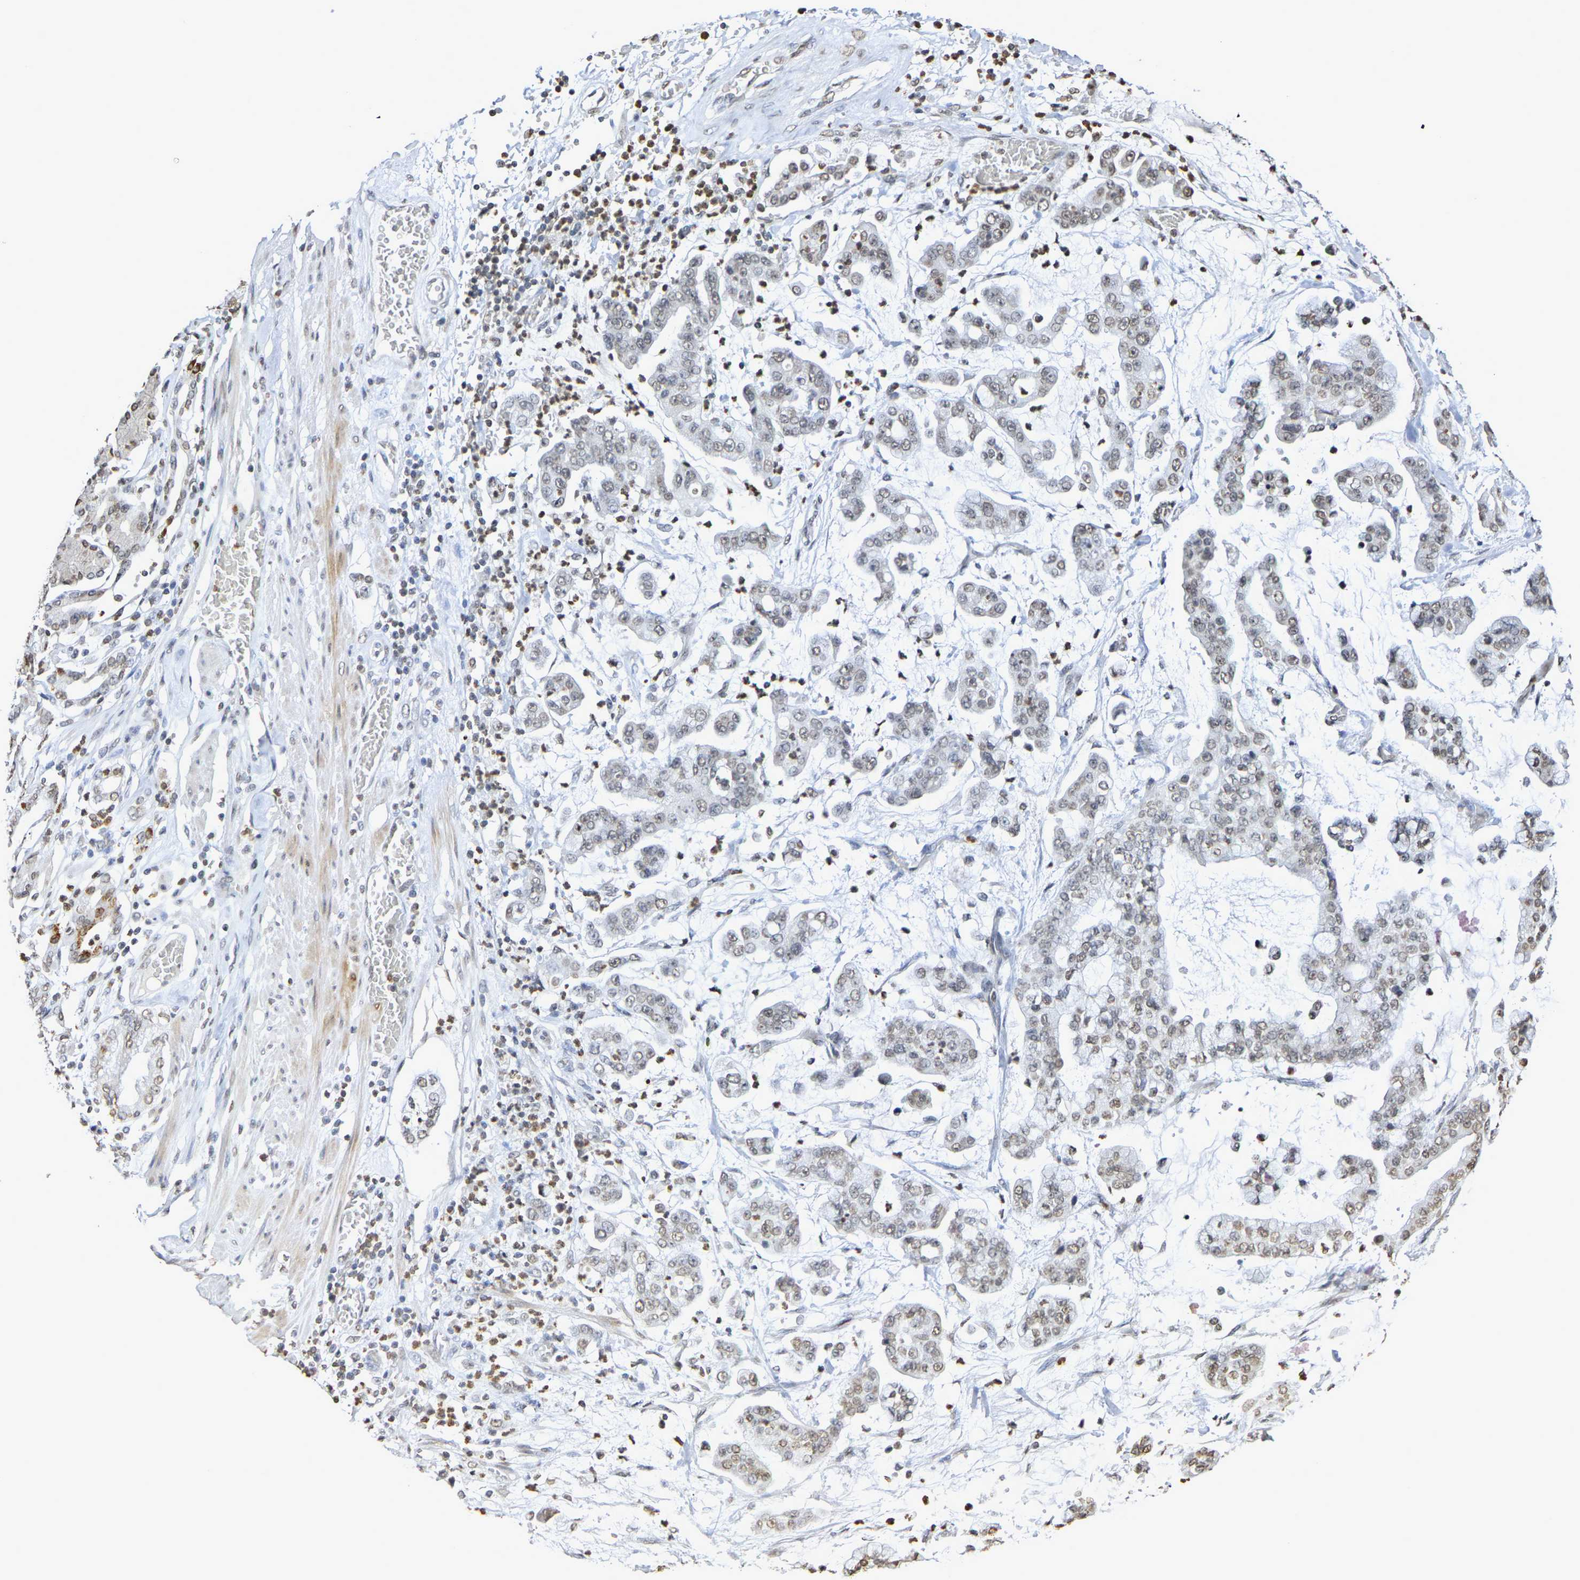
{"staining": {"intensity": "weak", "quantity": "<25%", "location": "nuclear"}, "tissue": "stomach cancer", "cell_type": "Tumor cells", "image_type": "cancer", "snomed": [{"axis": "morphology", "description": "Normal tissue, NOS"}, {"axis": "morphology", "description": "Adenocarcinoma, NOS"}, {"axis": "topography", "description": "Stomach, upper"}, {"axis": "topography", "description": "Stomach"}], "caption": "Stomach cancer (adenocarcinoma) was stained to show a protein in brown. There is no significant staining in tumor cells.", "gene": "ATF4", "patient": {"sex": "male", "age": 76}}